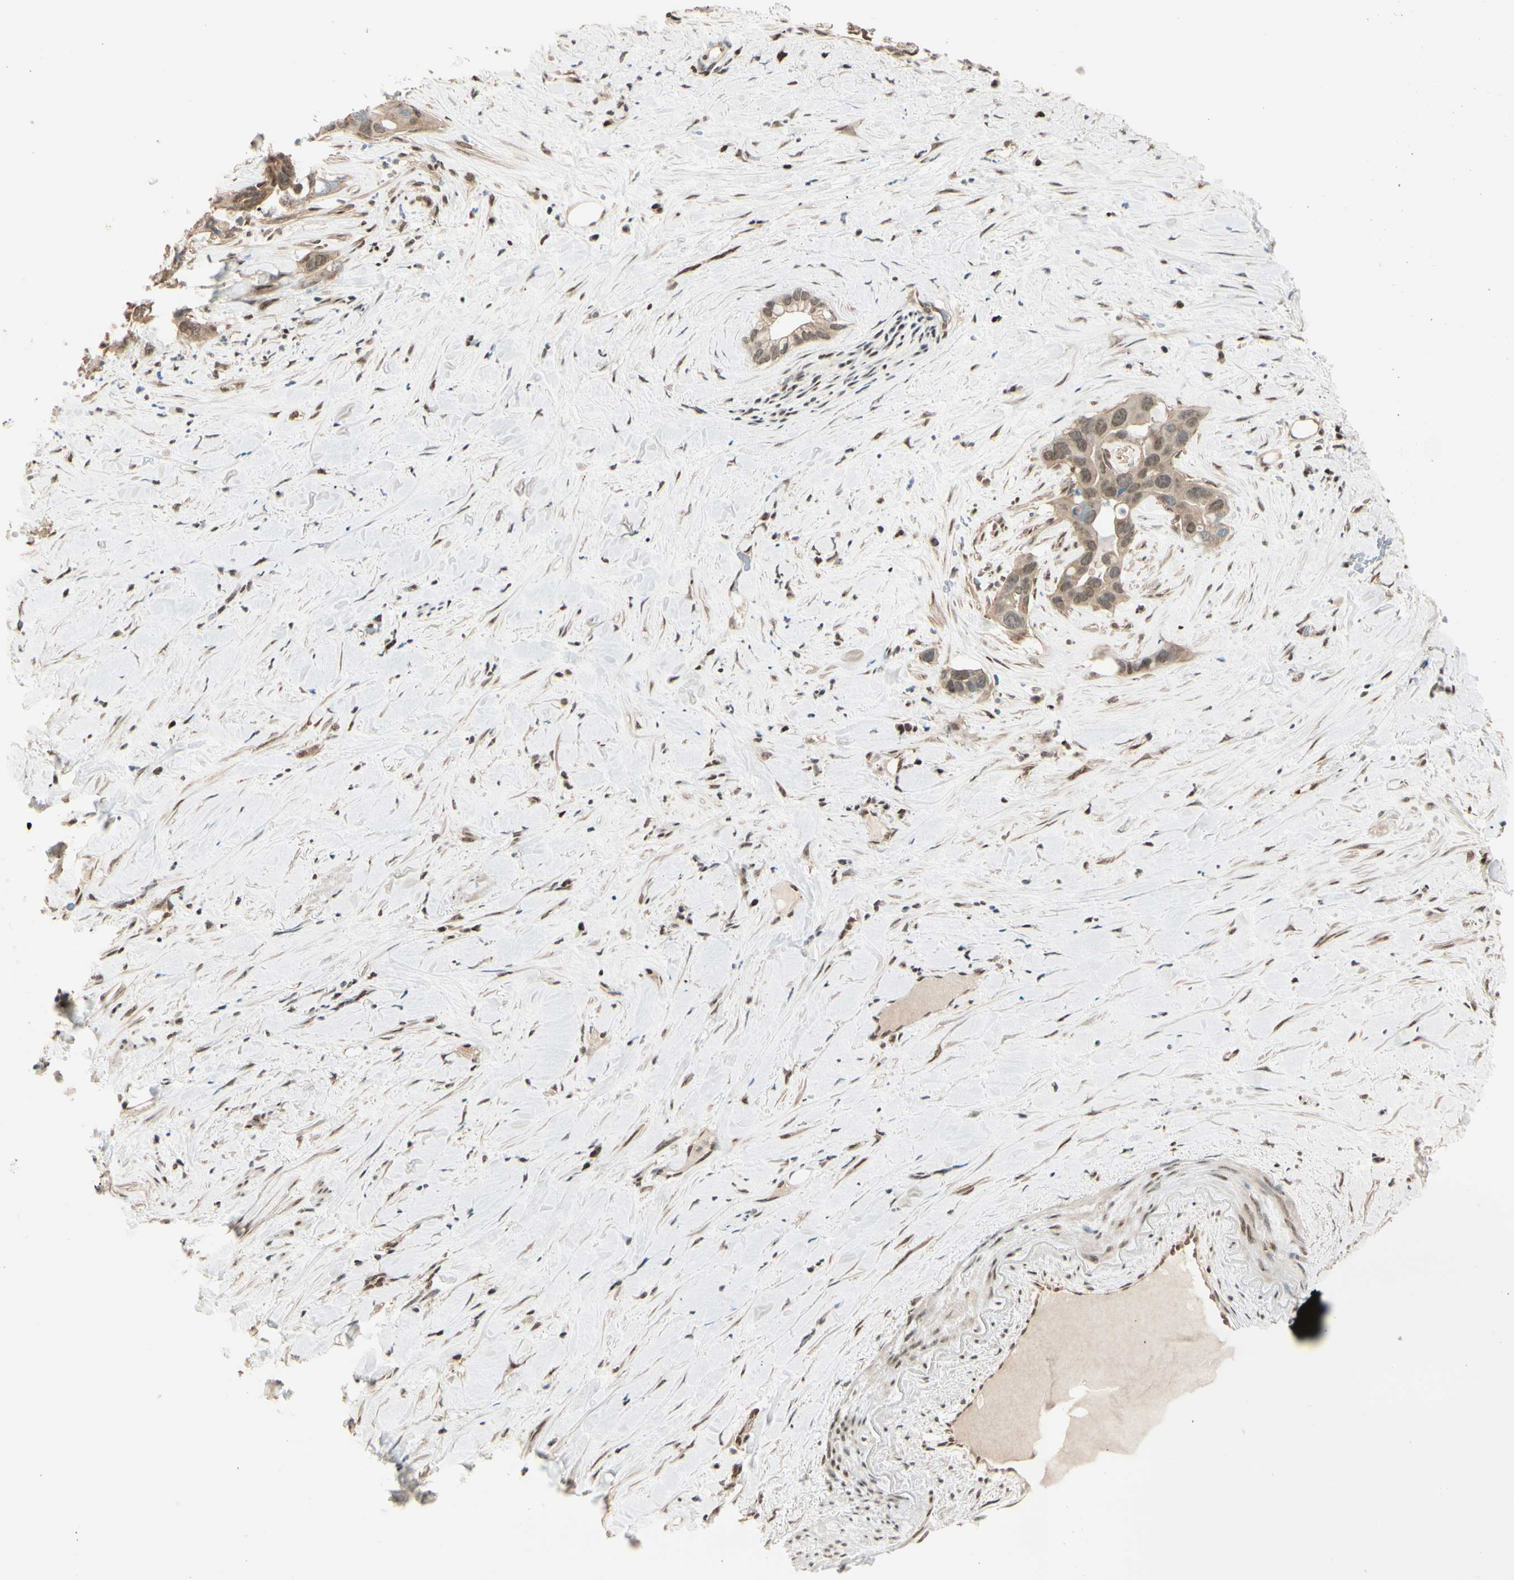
{"staining": {"intensity": "weak", "quantity": ">75%", "location": "cytoplasmic/membranous,nuclear"}, "tissue": "liver cancer", "cell_type": "Tumor cells", "image_type": "cancer", "snomed": [{"axis": "morphology", "description": "Cholangiocarcinoma"}, {"axis": "topography", "description": "Liver"}], "caption": "Tumor cells show weak cytoplasmic/membranous and nuclear positivity in about >75% of cells in cholangiocarcinoma (liver).", "gene": "SUFU", "patient": {"sex": "female", "age": 65}}